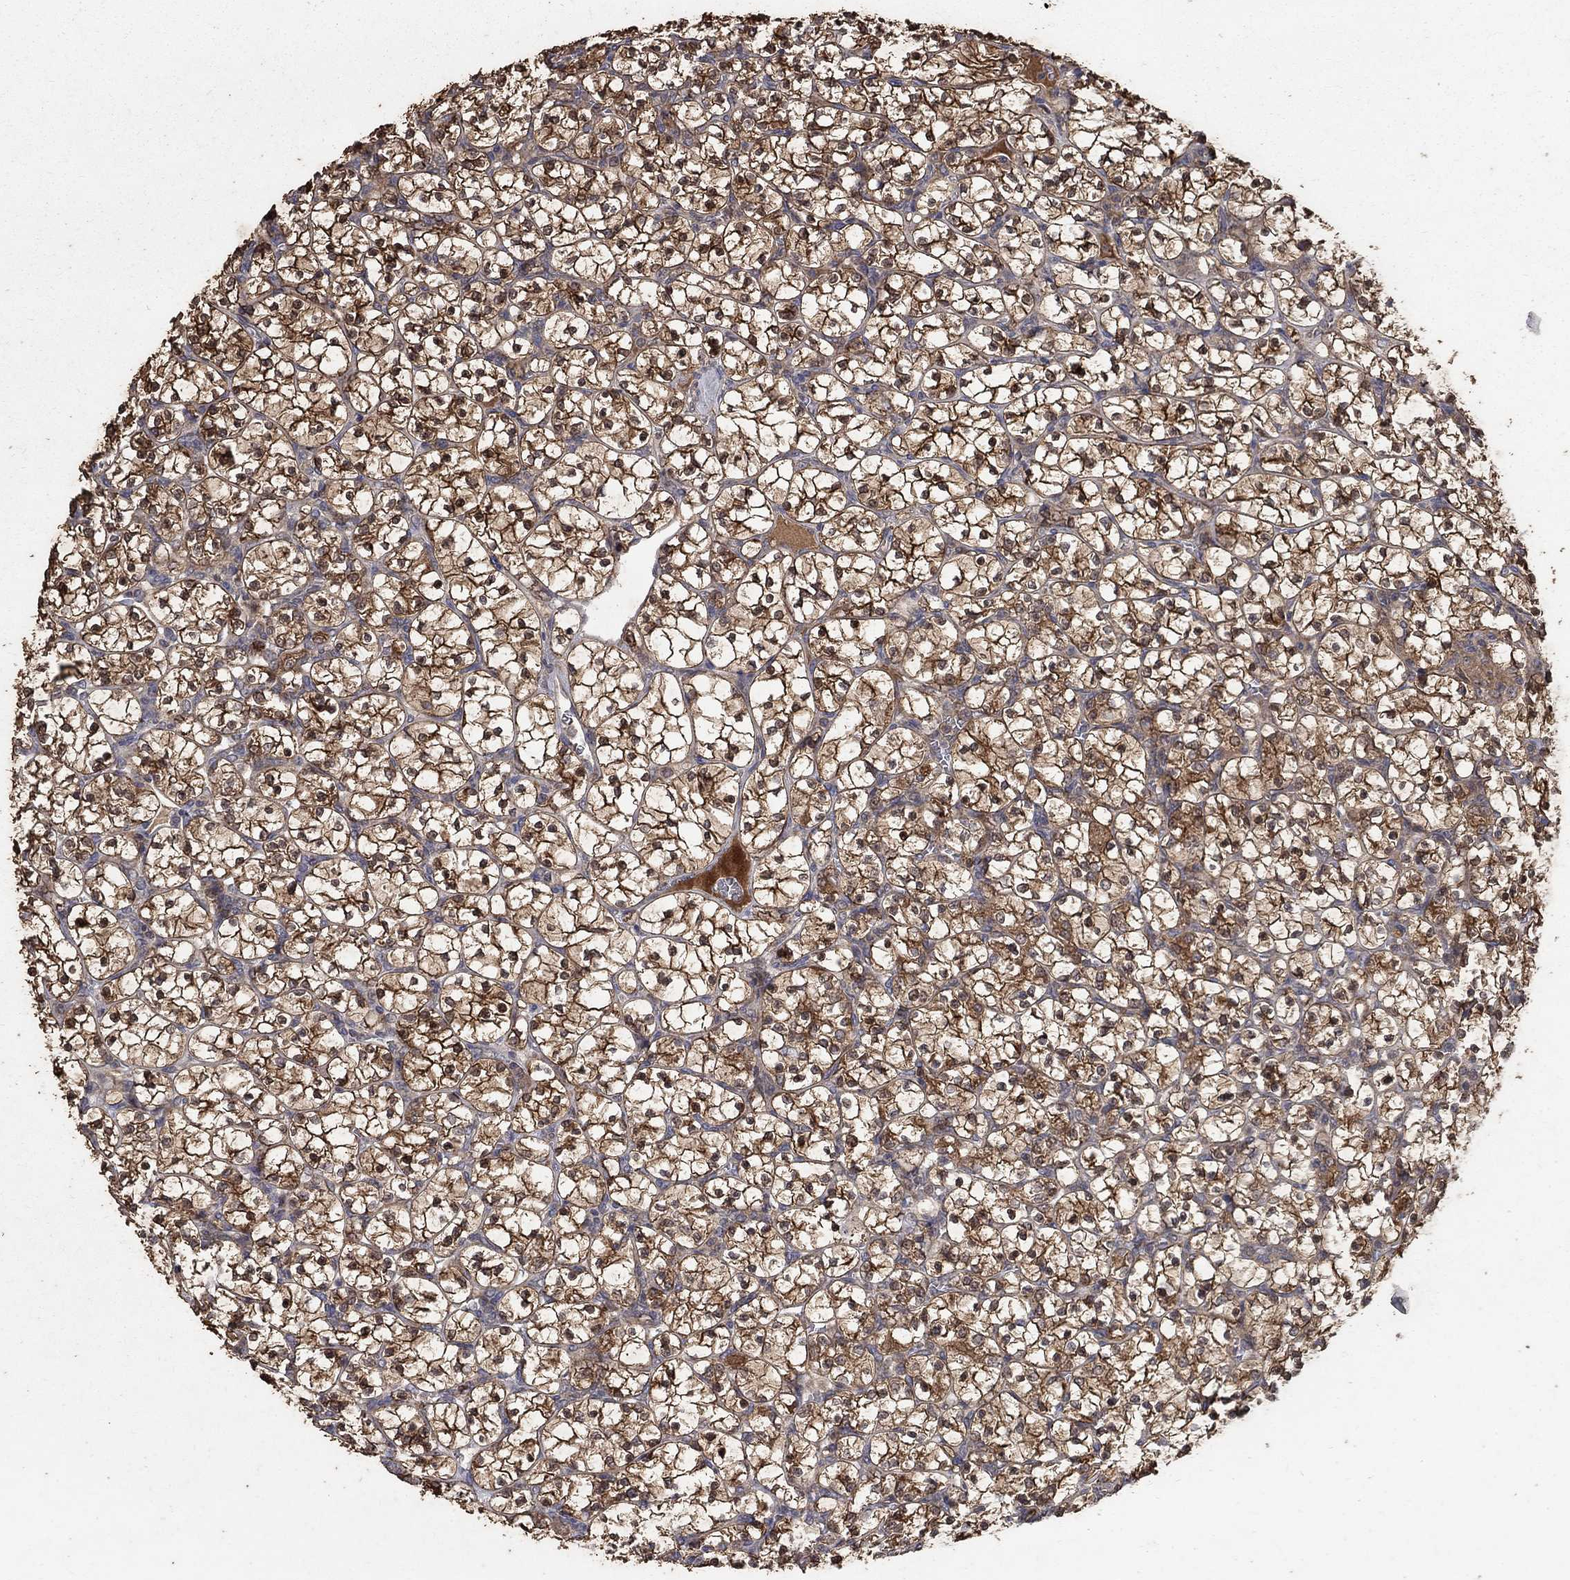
{"staining": {"intensity": "strong", "quantity": ">75%", "location": "cytoplasmic/membranous"}, "tissue": "renal cancer", "cell_type": "Tumor cells", "image_type": "cancer", "snomed": [{"axis": "morphology", "description": "Adenocarcinoma, NOS"}, {"axis": "topography", "description": "Kidney"}], "caption": "The photomicrograph displays staining of adenocarcinoma (renal), revealing strong cytoplasmic/membranous protein positivity (brown color) within tumor cells.", "gene": "C17orf75", "patient": {"sex": "female", "age": 89}}